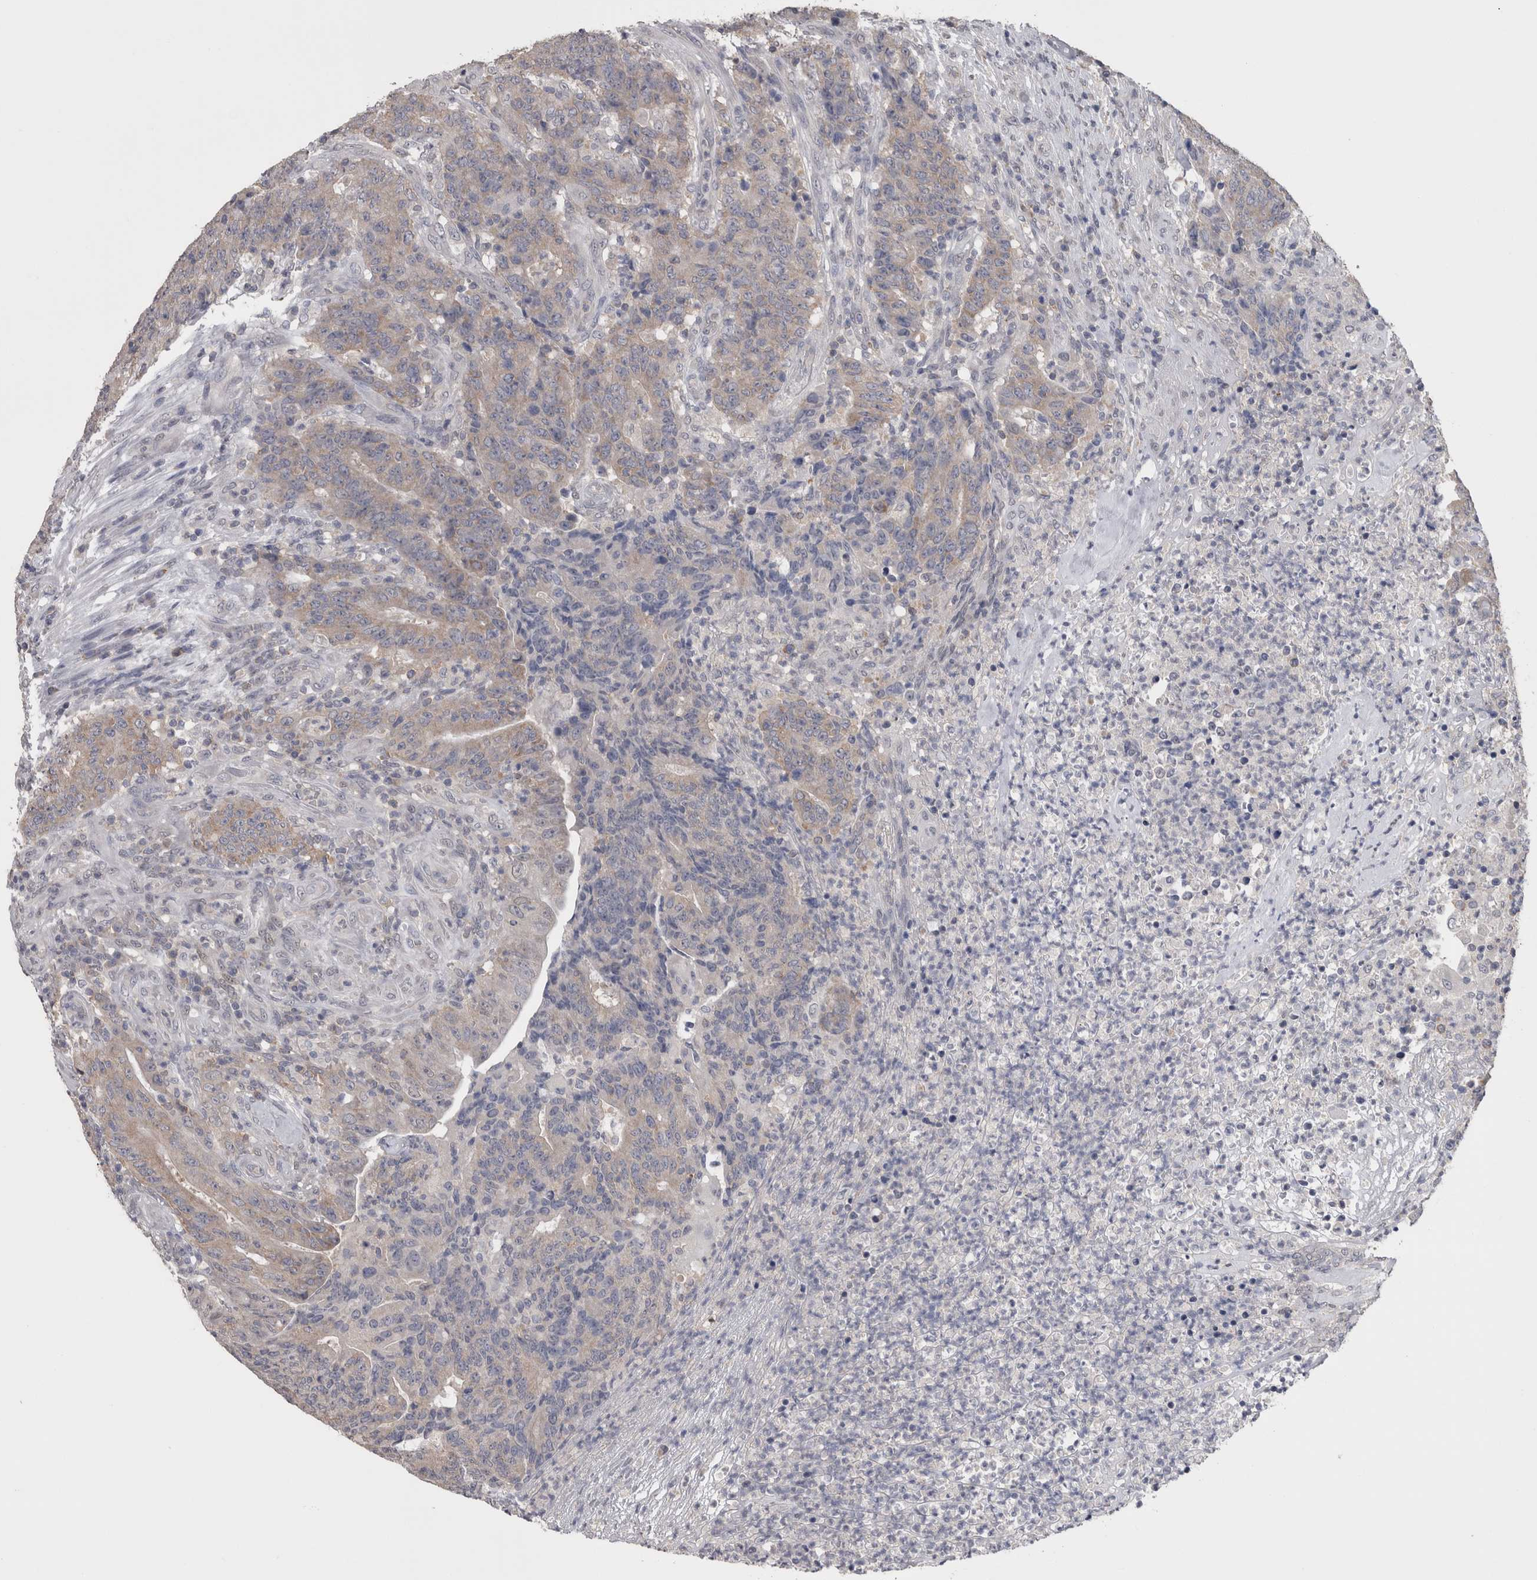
{"staining": {"intensity": "weak", "quantity": "25%-75%", "location": "cytoplasmic/membranous"}, "tissue": "colorectal cancer", "cell_type": "Tumor cells", "image_type": "cancer", "snomed": [{"axis": "morphology", "description": "Normal tissue, NOS"}, {"axis": "morphology", "description": "Adenocarcinoma, NOS"}, {"axis": "topography", "description": "Colon"}], "caption": "Protein analysis of adenocarcinoma (colorectal) tissue reveals weak cytoplasmic/membranous expression in approximately 25%-75% of tumor cells.", "gene": "DDX6", "patient": {"sex": "female", "age": 75}}